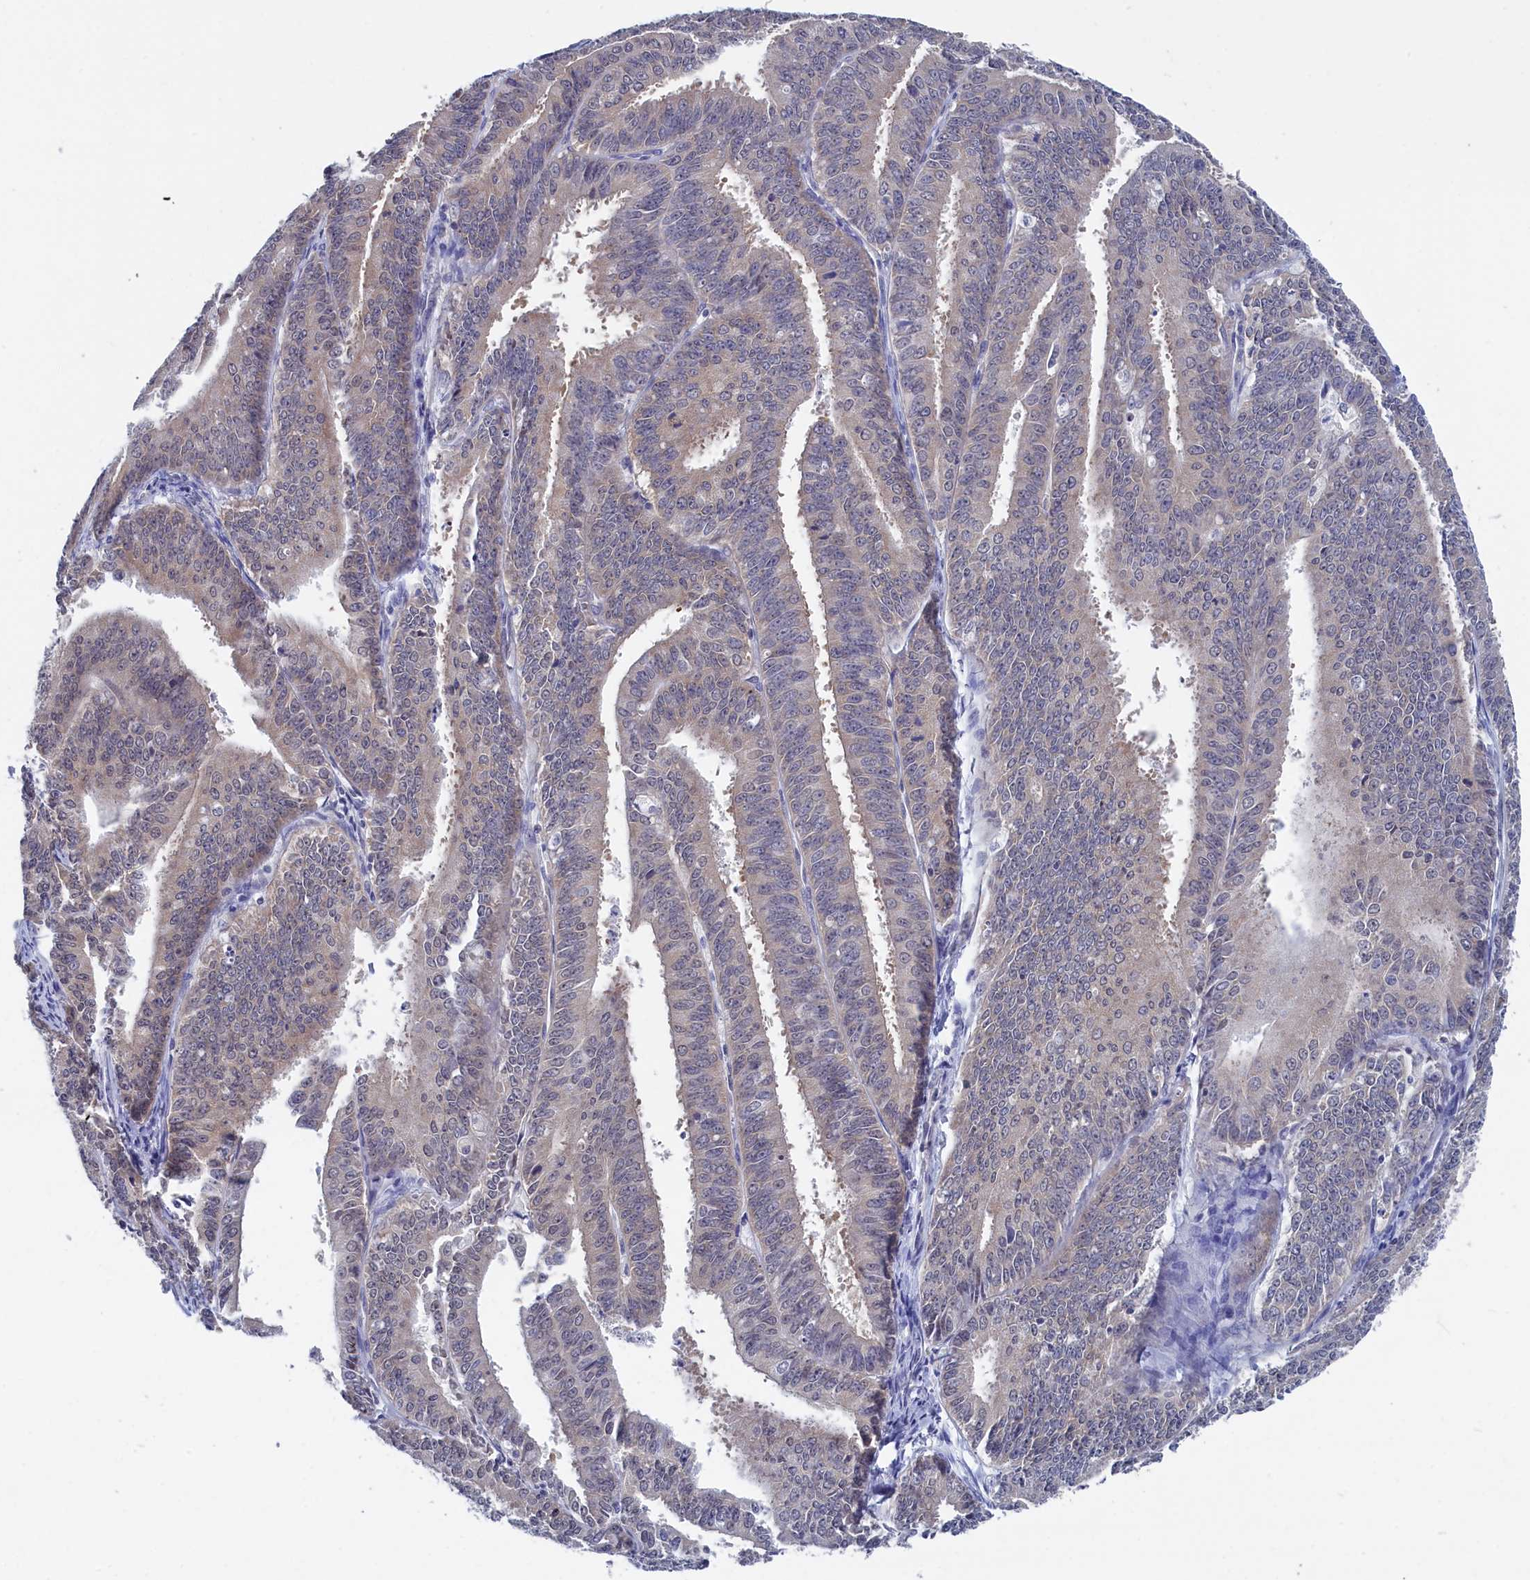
{"staining": {"intensity": "weak", "quantity": "<25%", "location": "cytoplasmic/membranous"}, "tissue": "endometrial cancer", "cell_type": "Tumor cells", "image_type": "cancer", "snomed": [{"axis": "morphology", "description": "Adenocarcinoma, NOS"}, {"axis": "topography", "description": "Endometrium"}], "caption": "IHC of adenocarcinoma (endometrial) exhibits no expression in tumor cells.", "gene": "PGP", "patient": {"sex": "female", "age": 73}}